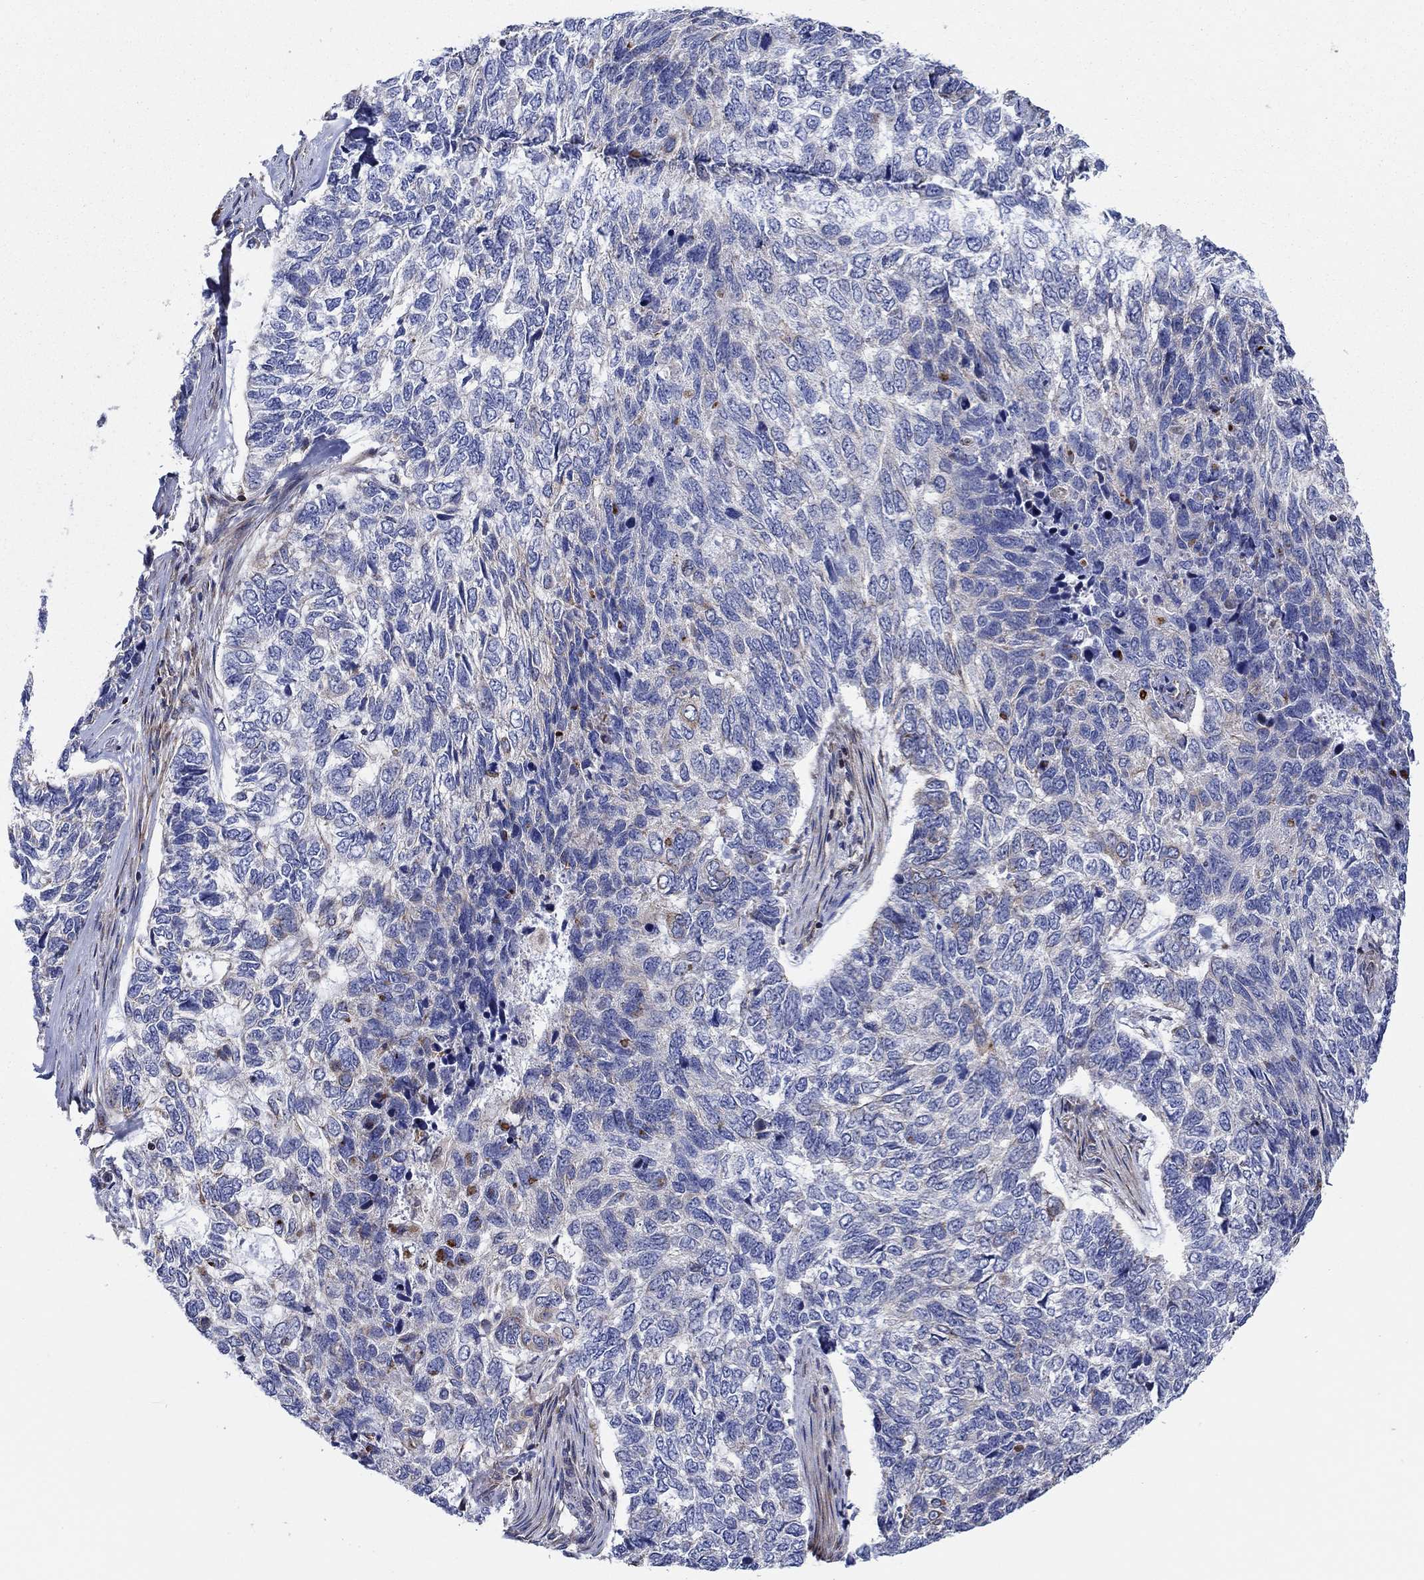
{"staining": {"intensity": "strong", "quantity": "<25%", "location": "cytoplasmic/membranous"}, "tissue": "skin cancer", "cell_type": "Tumor cells", "image_type": "cancer", "snomed": [{"axis": "morphology", "description": "Basal cell carcinoma"}, {"axis": "topography", "description": "Skin"}], "caption": "IHC staining of skin cancer (basal cell carcinoma), which shows medium levels of strong cytoplasmic/membranous expression in about <25% of tumor cells indicating strong cytoplasmic/membranous protein staining. The staining was performed using DAB (3,3'-diaminobenzidine) (brown) for protein detection and nuclei were counterstained in hematoxylin (blue).", "gene": "FMN1", "patient": {"sex": "female", "age": 65}}